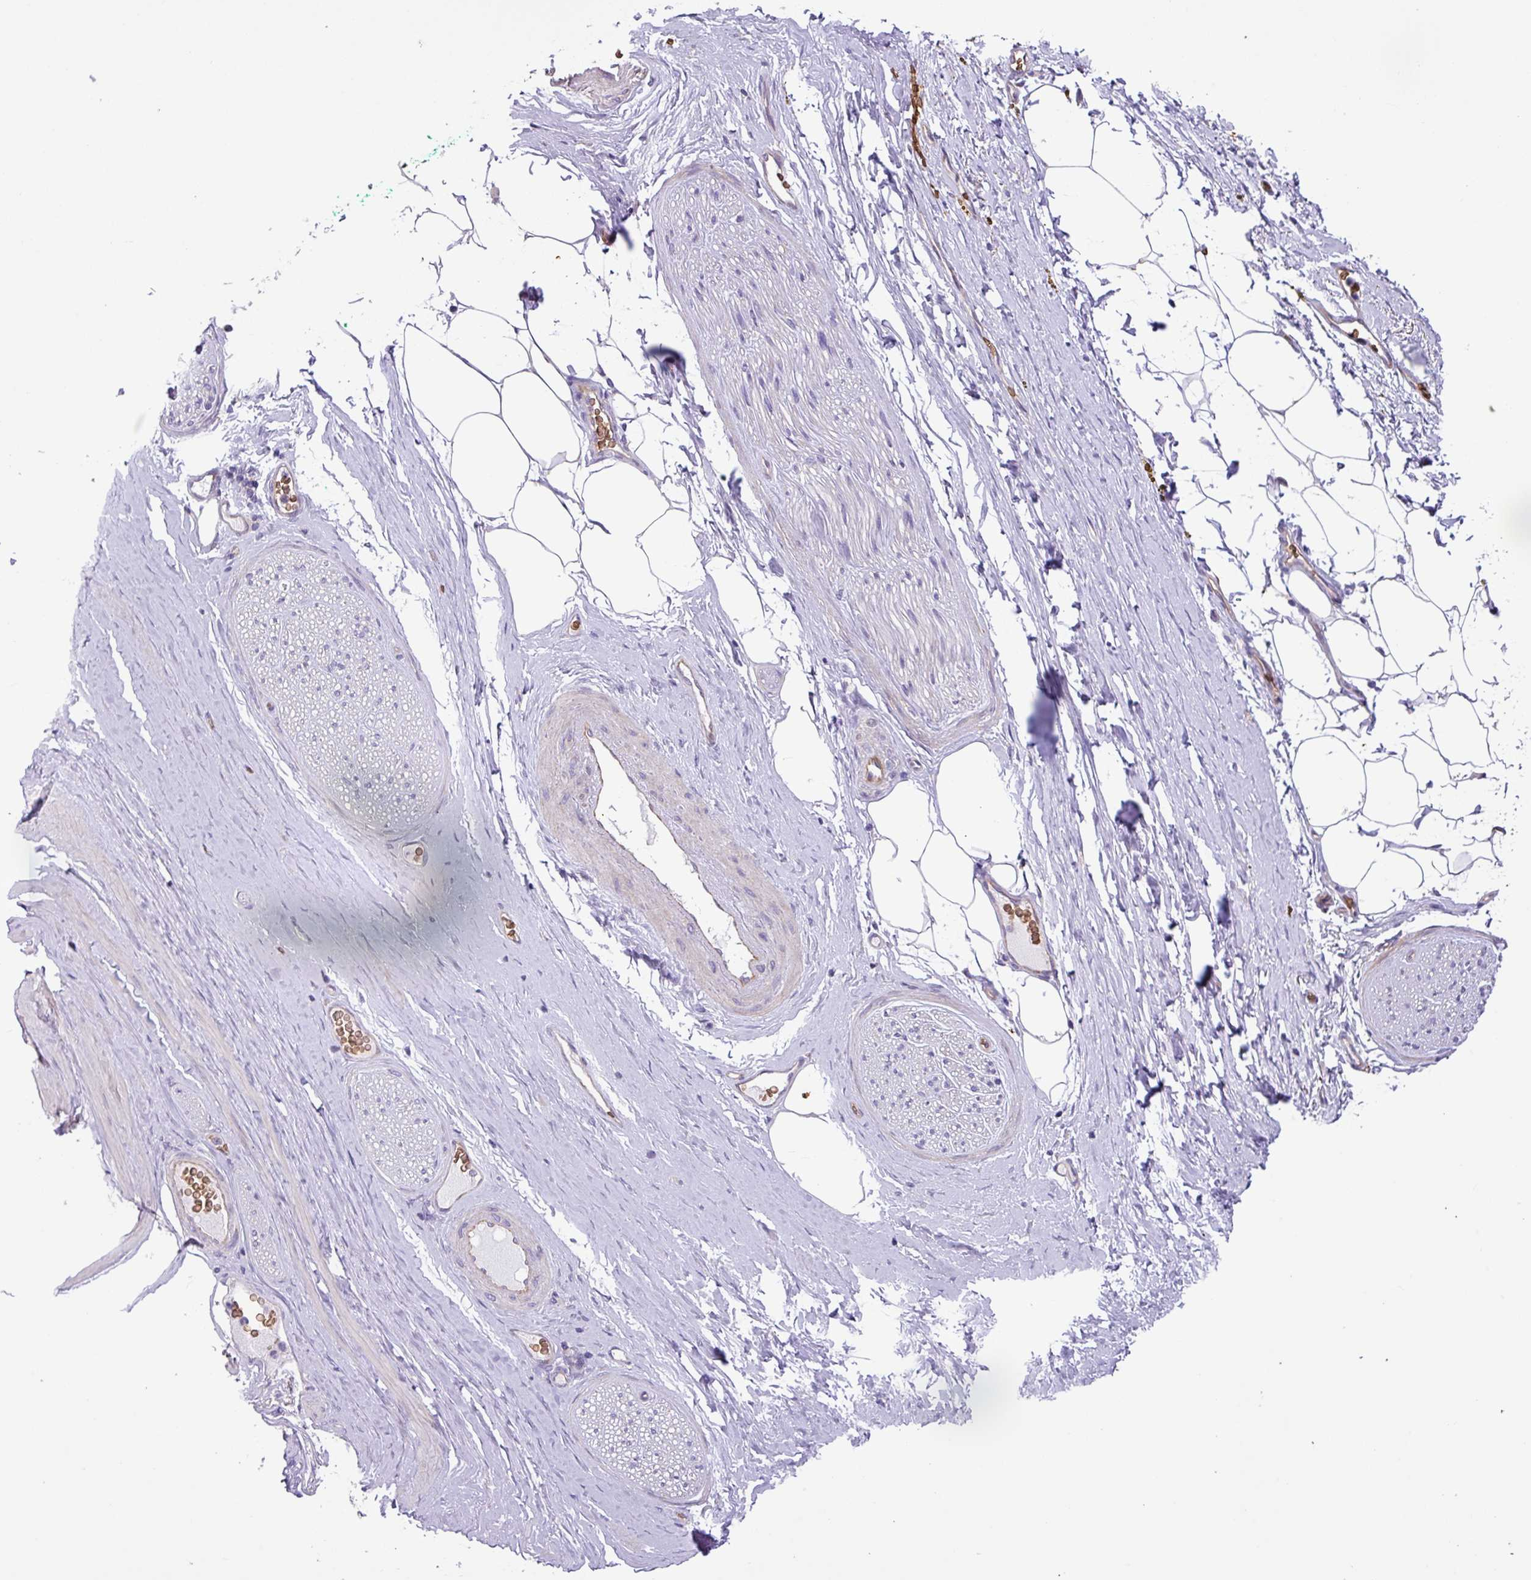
{"staining": {"intensity": "negative", "quantity": "none", "location": "none"}, "tissue": "adipose tissue", "cell_type": "Adipocytes", "image_type": "normal", "snomed": [{"axis": "morphology", "description": "Normal tissue, NOS"}, {"axis": "morphology", "description": "Adenocarcinoma, High grade"}, {"axis": "topography", "description": "Prostate"}, {"axis": "topography", "description": "Peripheral nerve tissue"}], "caption": "Immunohistochemistry histopathology image of normal adipose tissue stained for a protein (brown), which shows no staining in adipocytes. (Stains: DAB immunohistochemistry with hematoxylin counter stain, Microscopy: brightfield microscopy at high magnification).", "gene": "RAD21L1", "patient": {"sex": "male", "age": 68}}